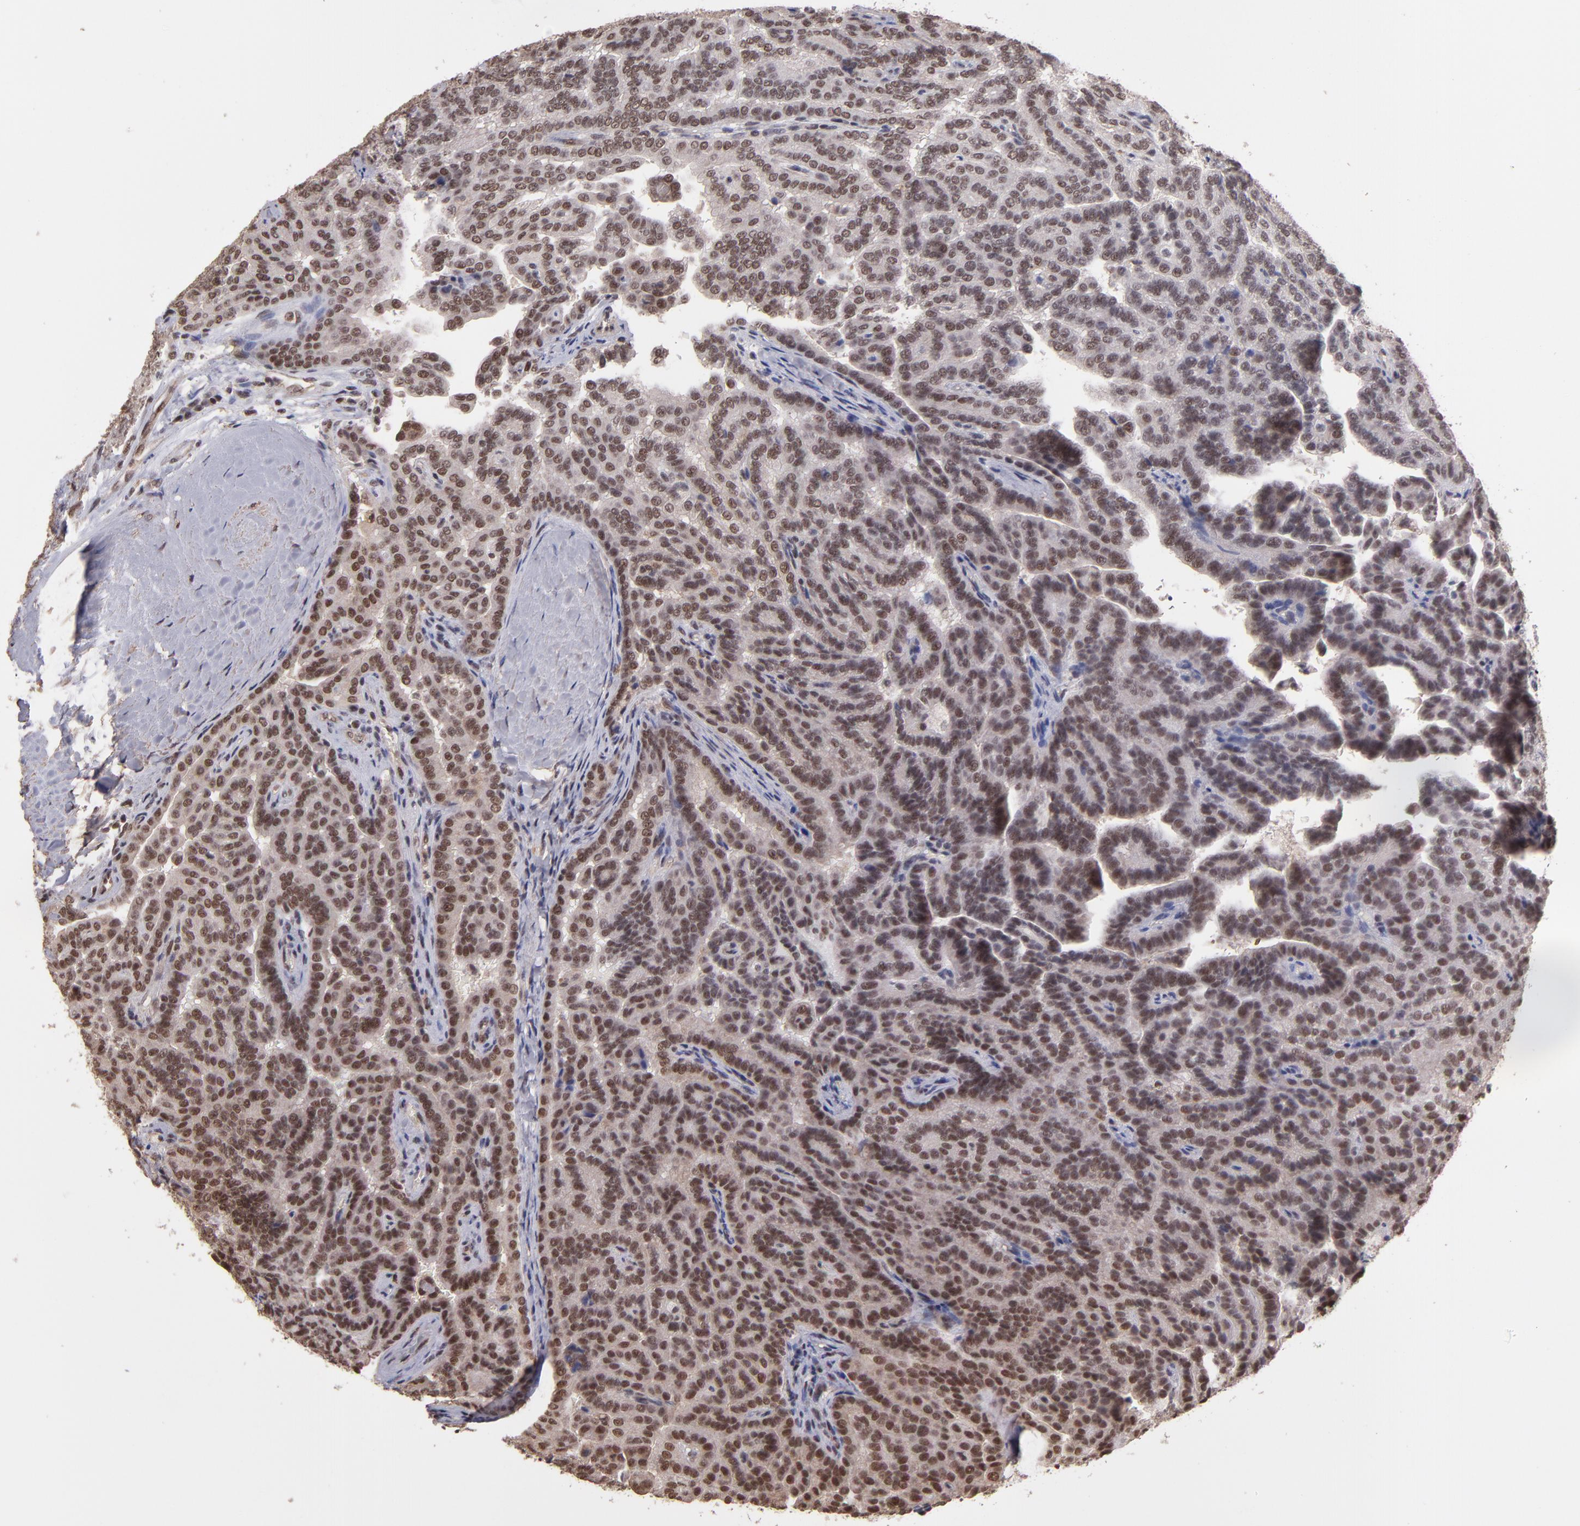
{"staining": {"intensity": "moderate", "quantity": ">75%", "location": "nuclear"}, "tissue": "renal cancer", "cell_type": "Tumor cells", "image_type": "cancer", "snomed": [{"axis": "morphology", "description": "Adenocarcinoma, NOS"}, {"axis": "topography", "description": "Kidney"}], "caption": "Immunohistochemistry image of neoplastic tissue: human adenocarcinoma (renal) stained using IHC exhibits medium levels of moderate protein expression localized specifically in the nuclear of tumor cells, appearing as a nuclear brown color.", "gene": "TERF2", "patient": {"sex": "male", "age": 61}}